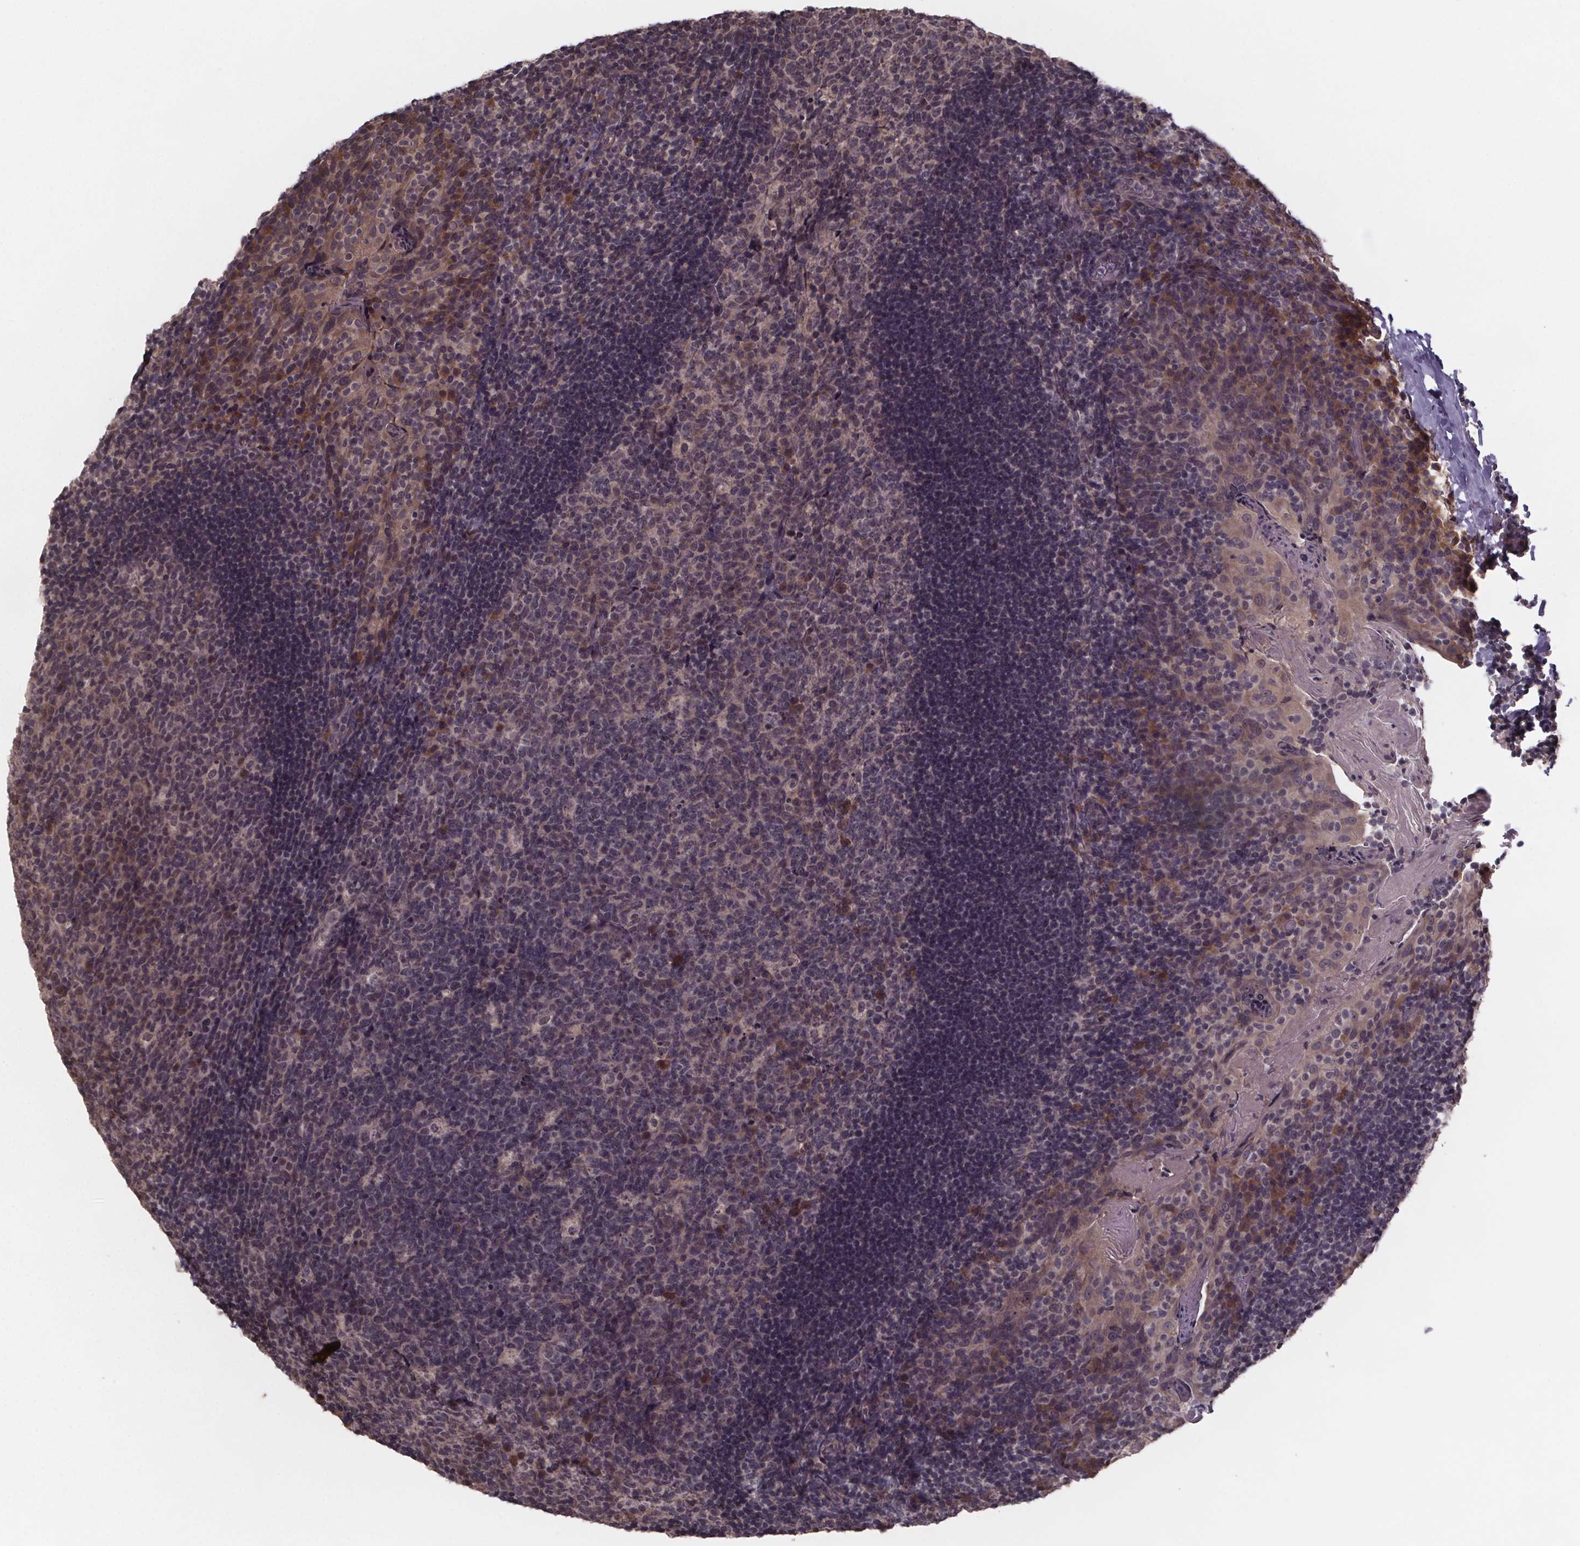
{"staining": {"intensity": "moderate", "quantity": "<25%", "location": "cytoplasmic/membranous"}, "tissue": "tonsil", "cell_type": "Germinal center cells", "image_type": "normal", "snomed": [{"axis": "morphology", "description": "Normal tissue, NOS"}, {"axis": "topography", "description": "Tonsil"}], "caption": "Immunohistochemistry micrograph of normal tonsil stained for a protein (brown), which reveals low levels of moderate cytoplasmic/membranous expression in approximately <25% of germinal center cells.", "gene": "SAT1", "patient": {"sex": "male", "age": 17}}